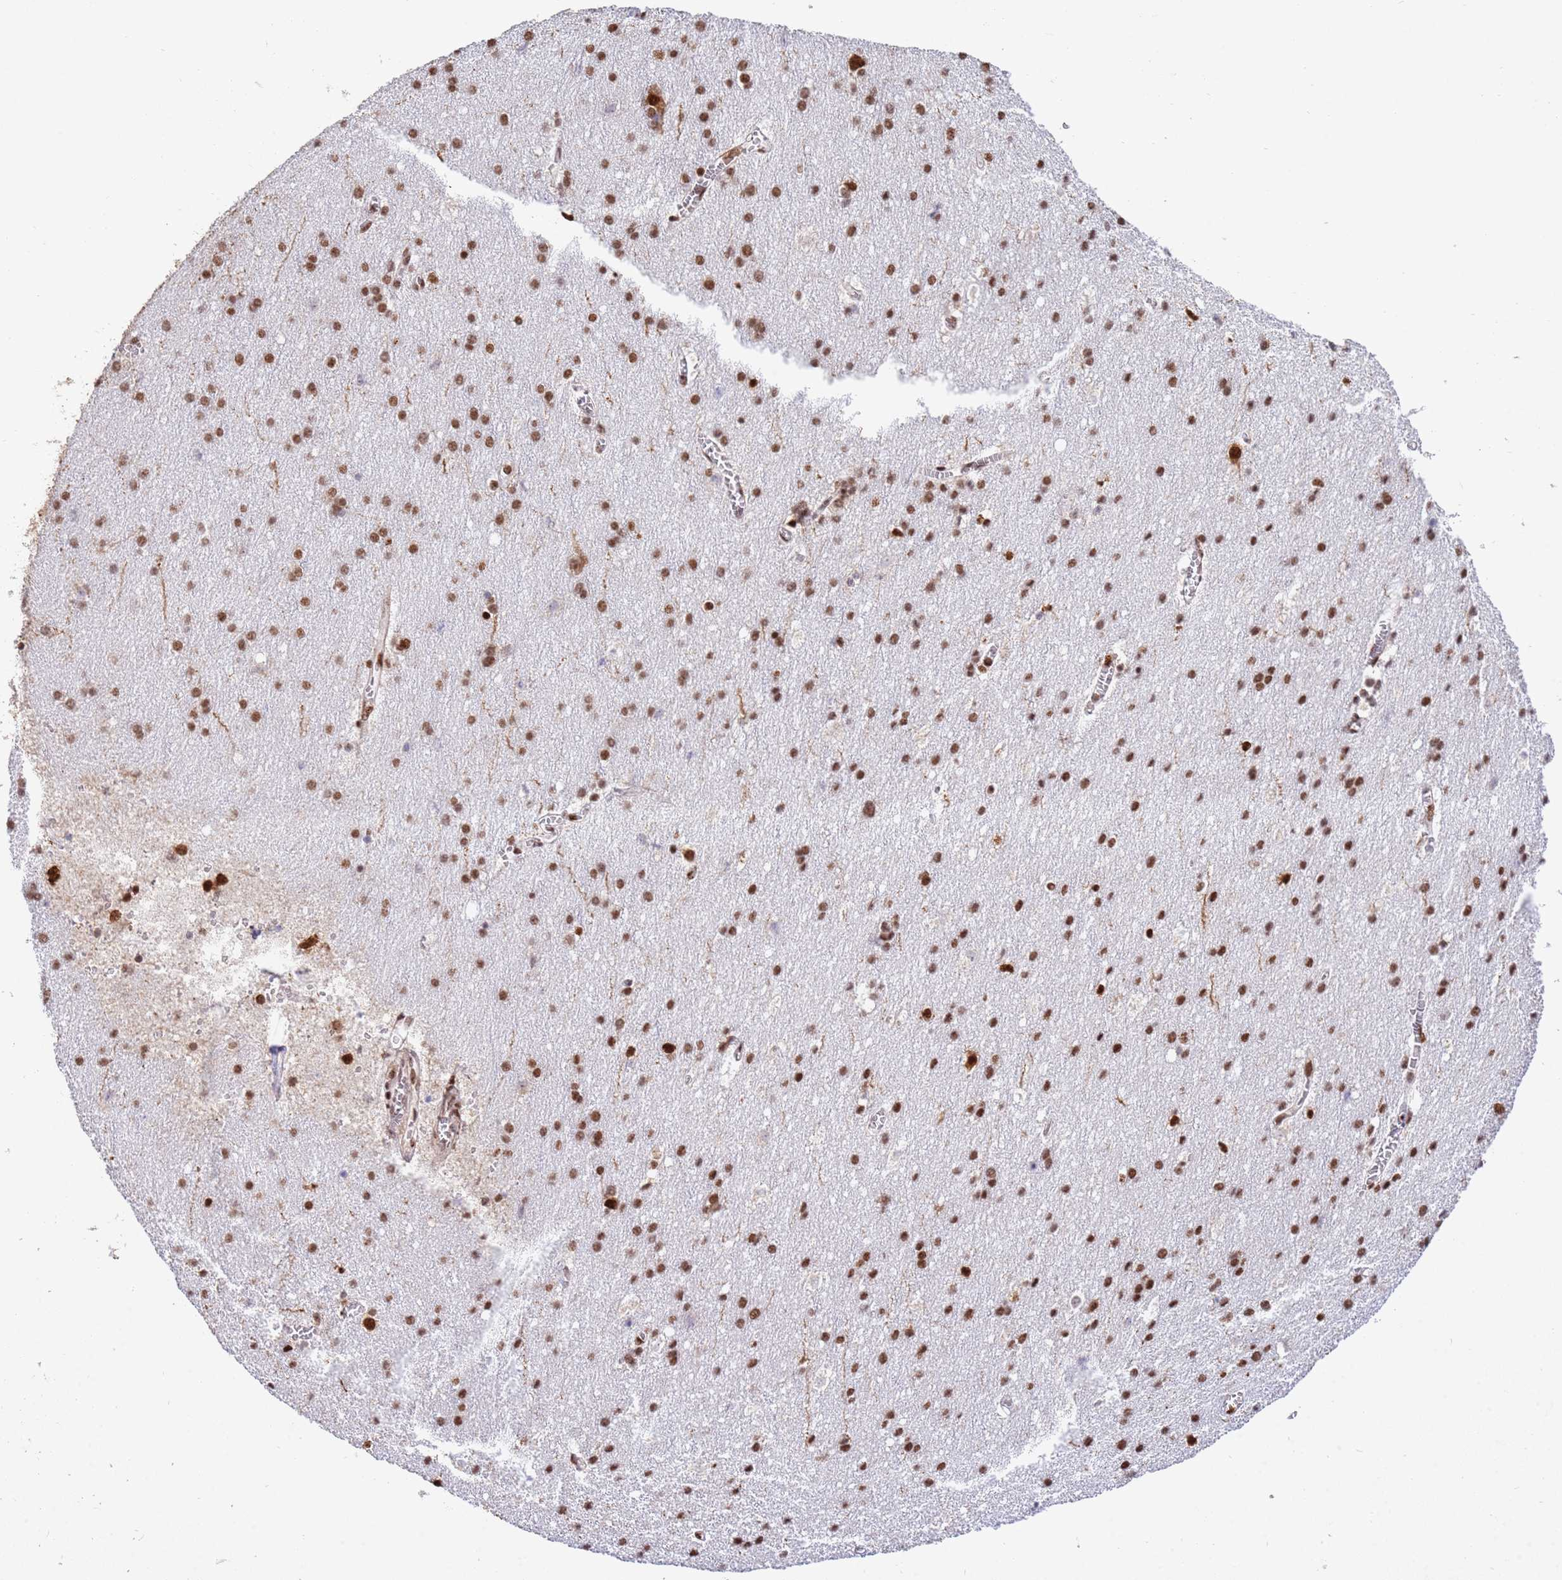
{"staining": {"intensity": "moderate", "quantity": "25%-75%", "location": "nuclear"}, "tissue": "cerebral cortex", "cell_type": "Endothelial cells", "image_type": "normal", "snomed": [{"axis": "morphology", "description": "Normal tissue, NOS"}, {"axis": "topography", "description": "Cerebral cortex"}], "caption": "A medium amount of moderate nuclear positivity is appreciated in about 25%-75% of endothelial cells in benign cerebral cortex.", "gene": "ESF1", "patient": {"sex": "male", "age": 54}}